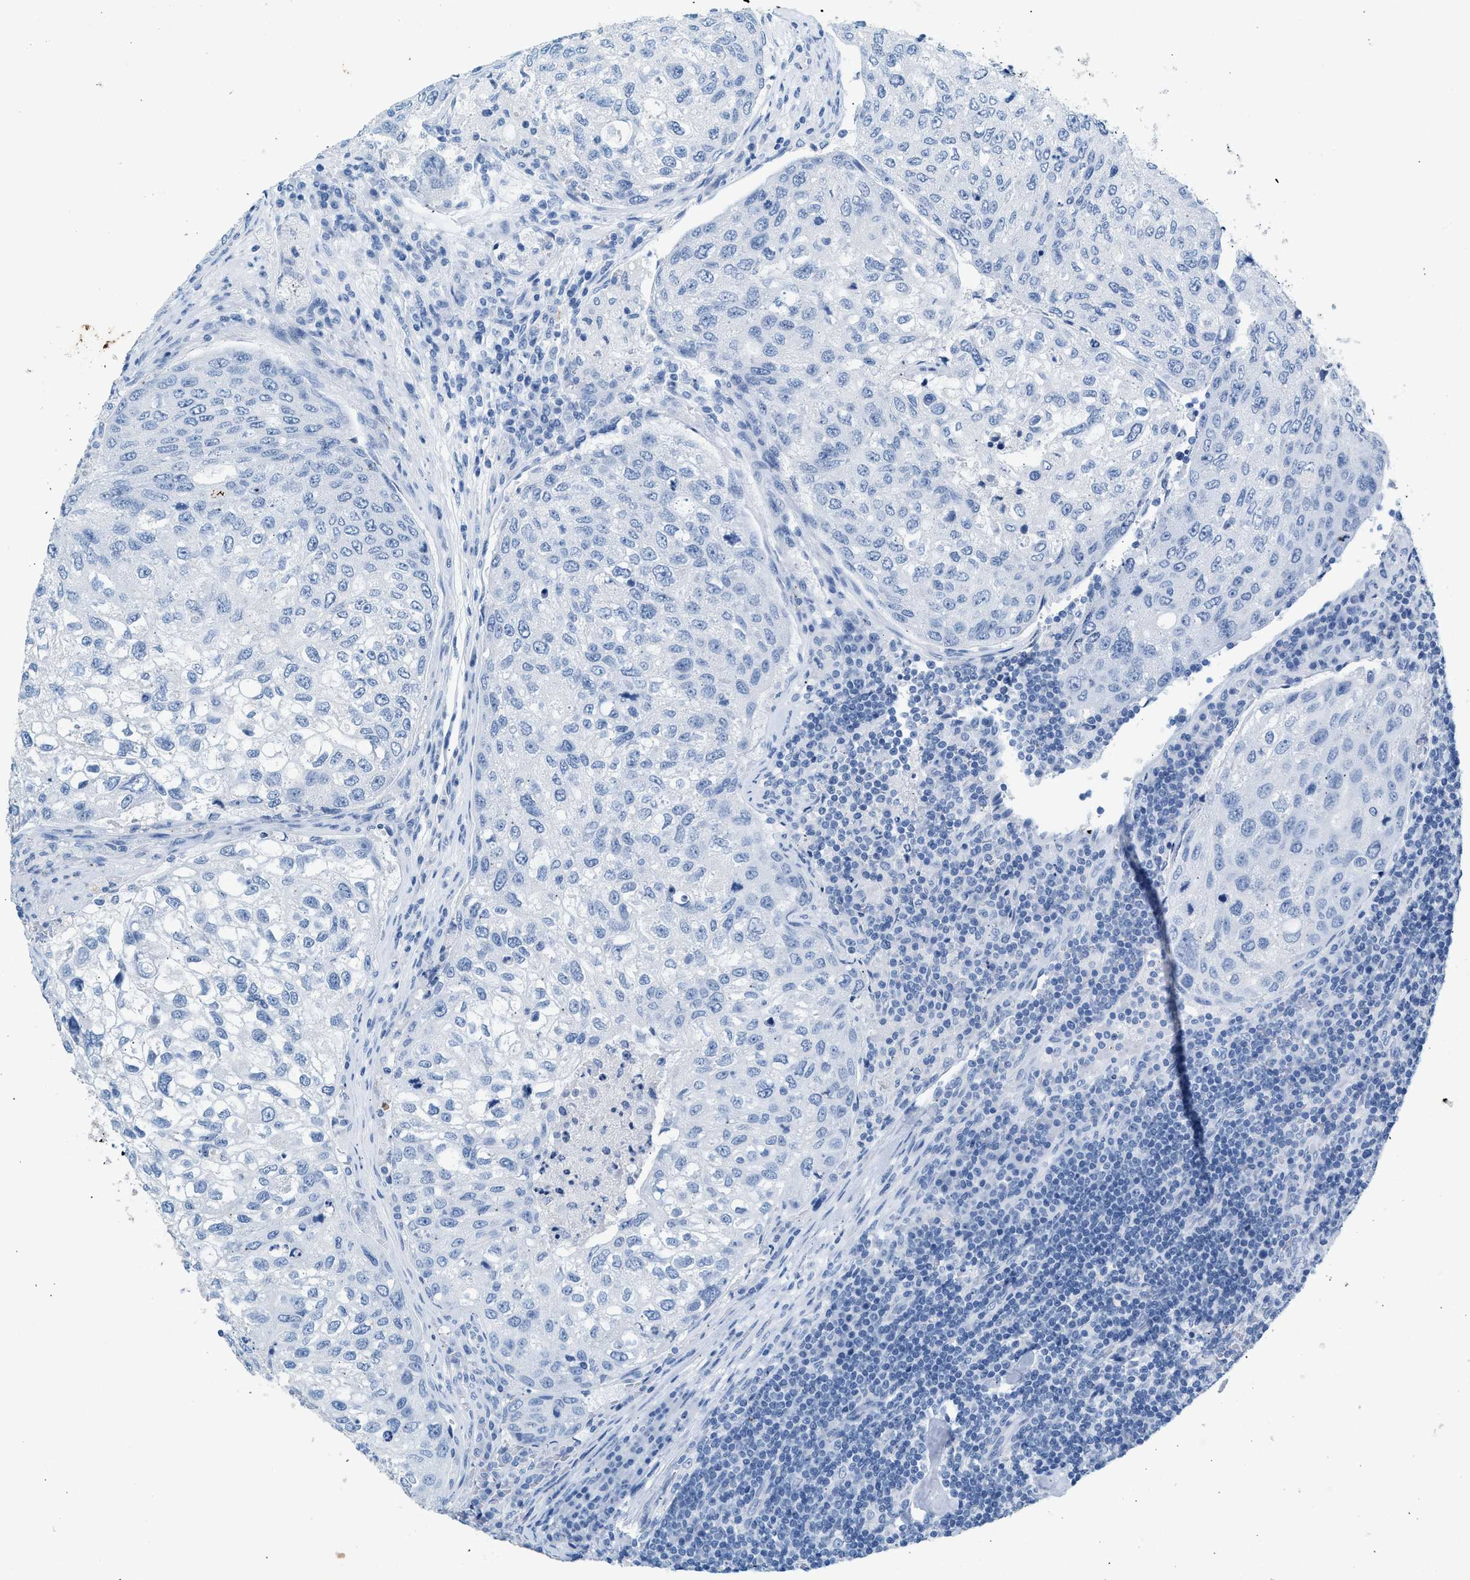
{"staining": {"intensity": "negative", "quantity": "none", "location": "none"}, "tissue": "urothelial cancer", "cell_type": "Tumor cells", "image_type": "cancer", "snomed": [{"axis": "morphology", "description": "Urothelial carcinoma, High grade"}, {"axis": "topography", "description": "Lymph node"}, {"axis": "topography", "description": "Urinary bladder"}], "caption": "Immunohistochemistry of human urothelial cancer displays no staining in tumor cells.", "gene": "HHATL", "patient": {"sex": "male", "age": 51}}